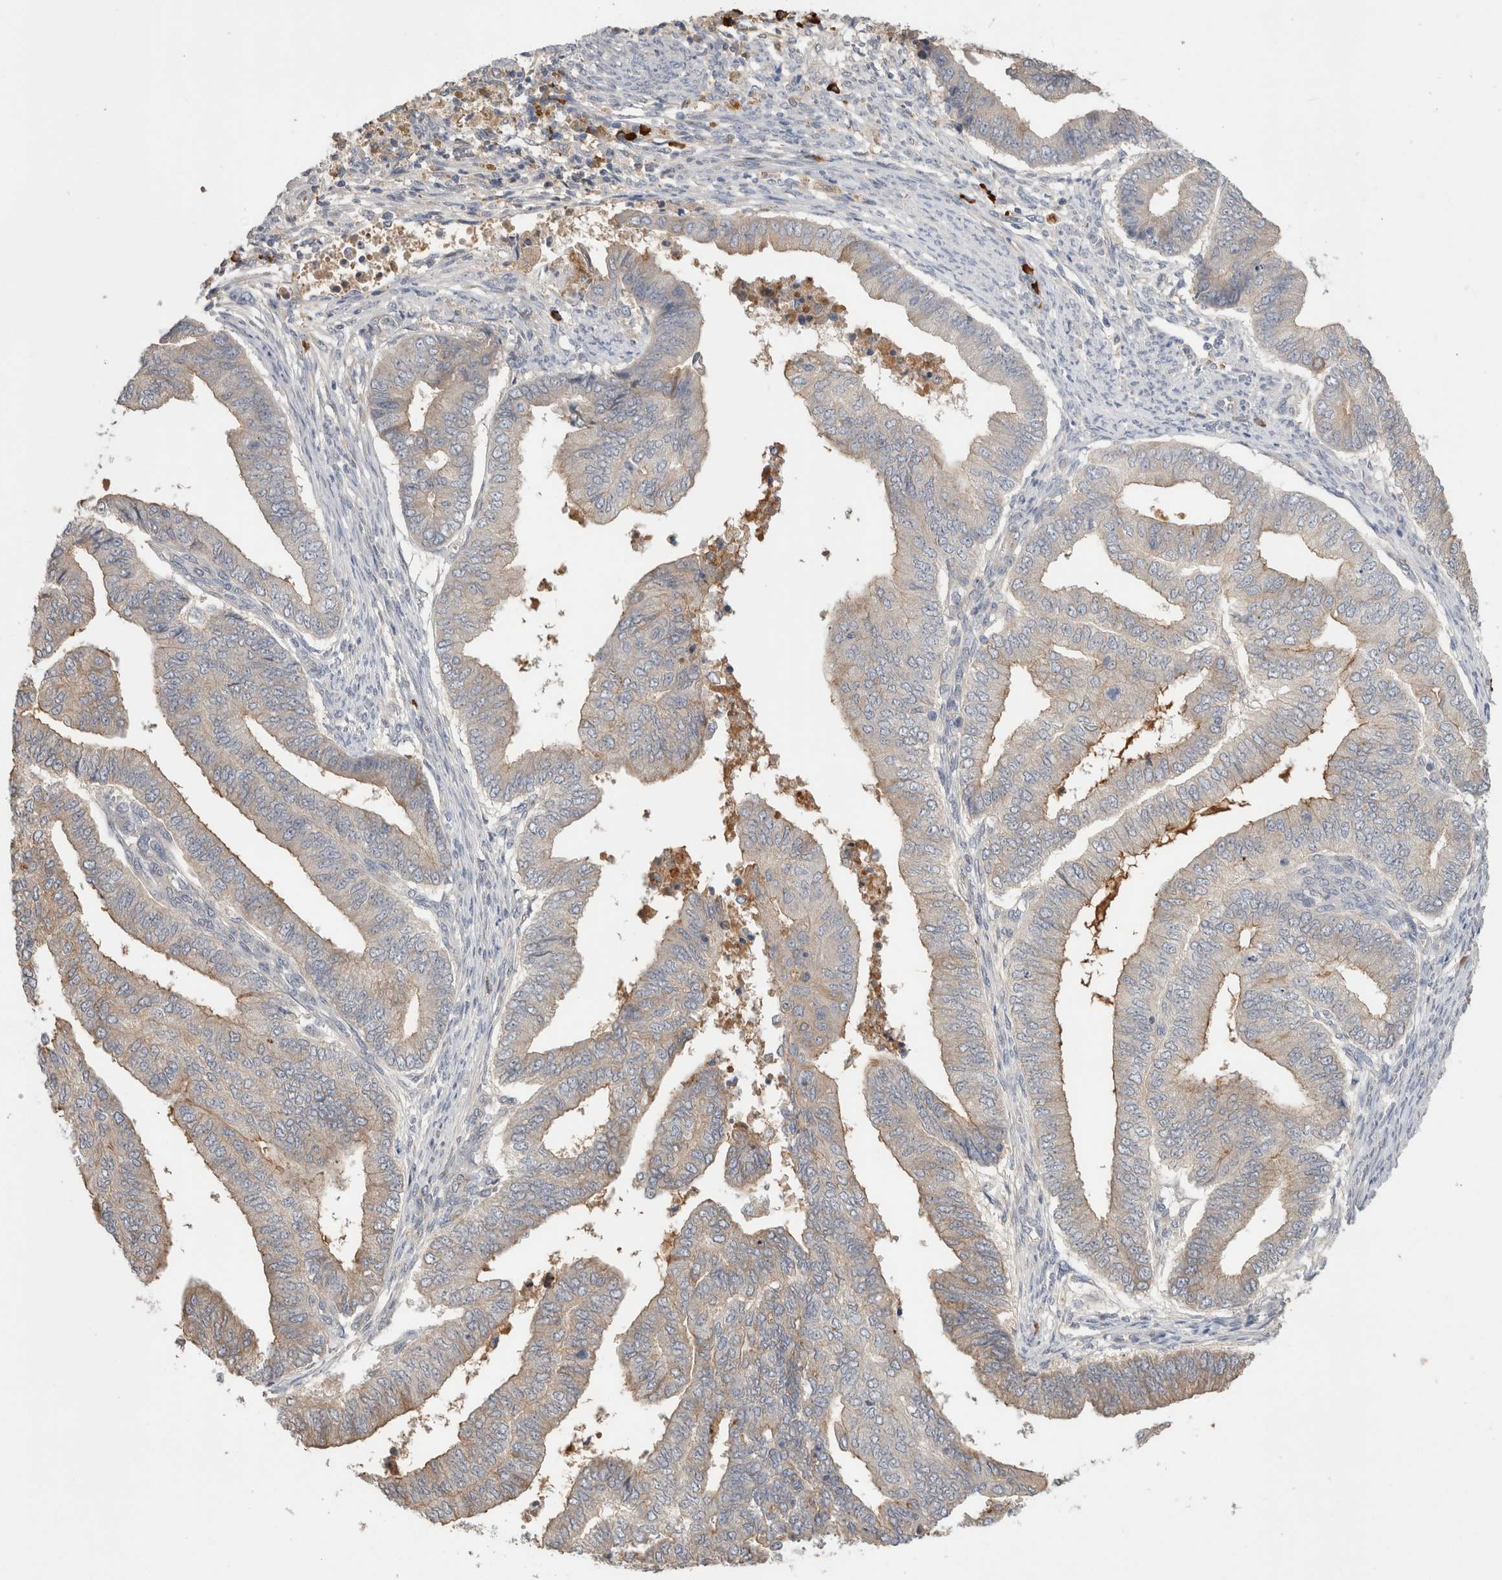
{"staining": {"intensity": "weak", "quantity": "25%-75%", "location": "cytoplasmic/membranous"}, "tissue": "endometrial cancer", "cell_type": "Tumor cells", "image_type": "cancer", "snomed": [{"axis": "morphology", "description": "Polyp, NOS"}, {"axis": "morphology", "description": "Adenocarcinoma, NOS"}, {"axis": "morphology", "description": "Adenoma, NOS"}, {"axis": "topography", "description": "Endometrium"}], "caption": "Protein staining of endometrial cancer tissue displays weak cytoplasmic/membranous staining in about 25%-75% of tumor cells. (IHC, brightfield microscopy, high magnification).", "gene": "PPP3CC", "patient": {"sex": "female", "age": 79}}